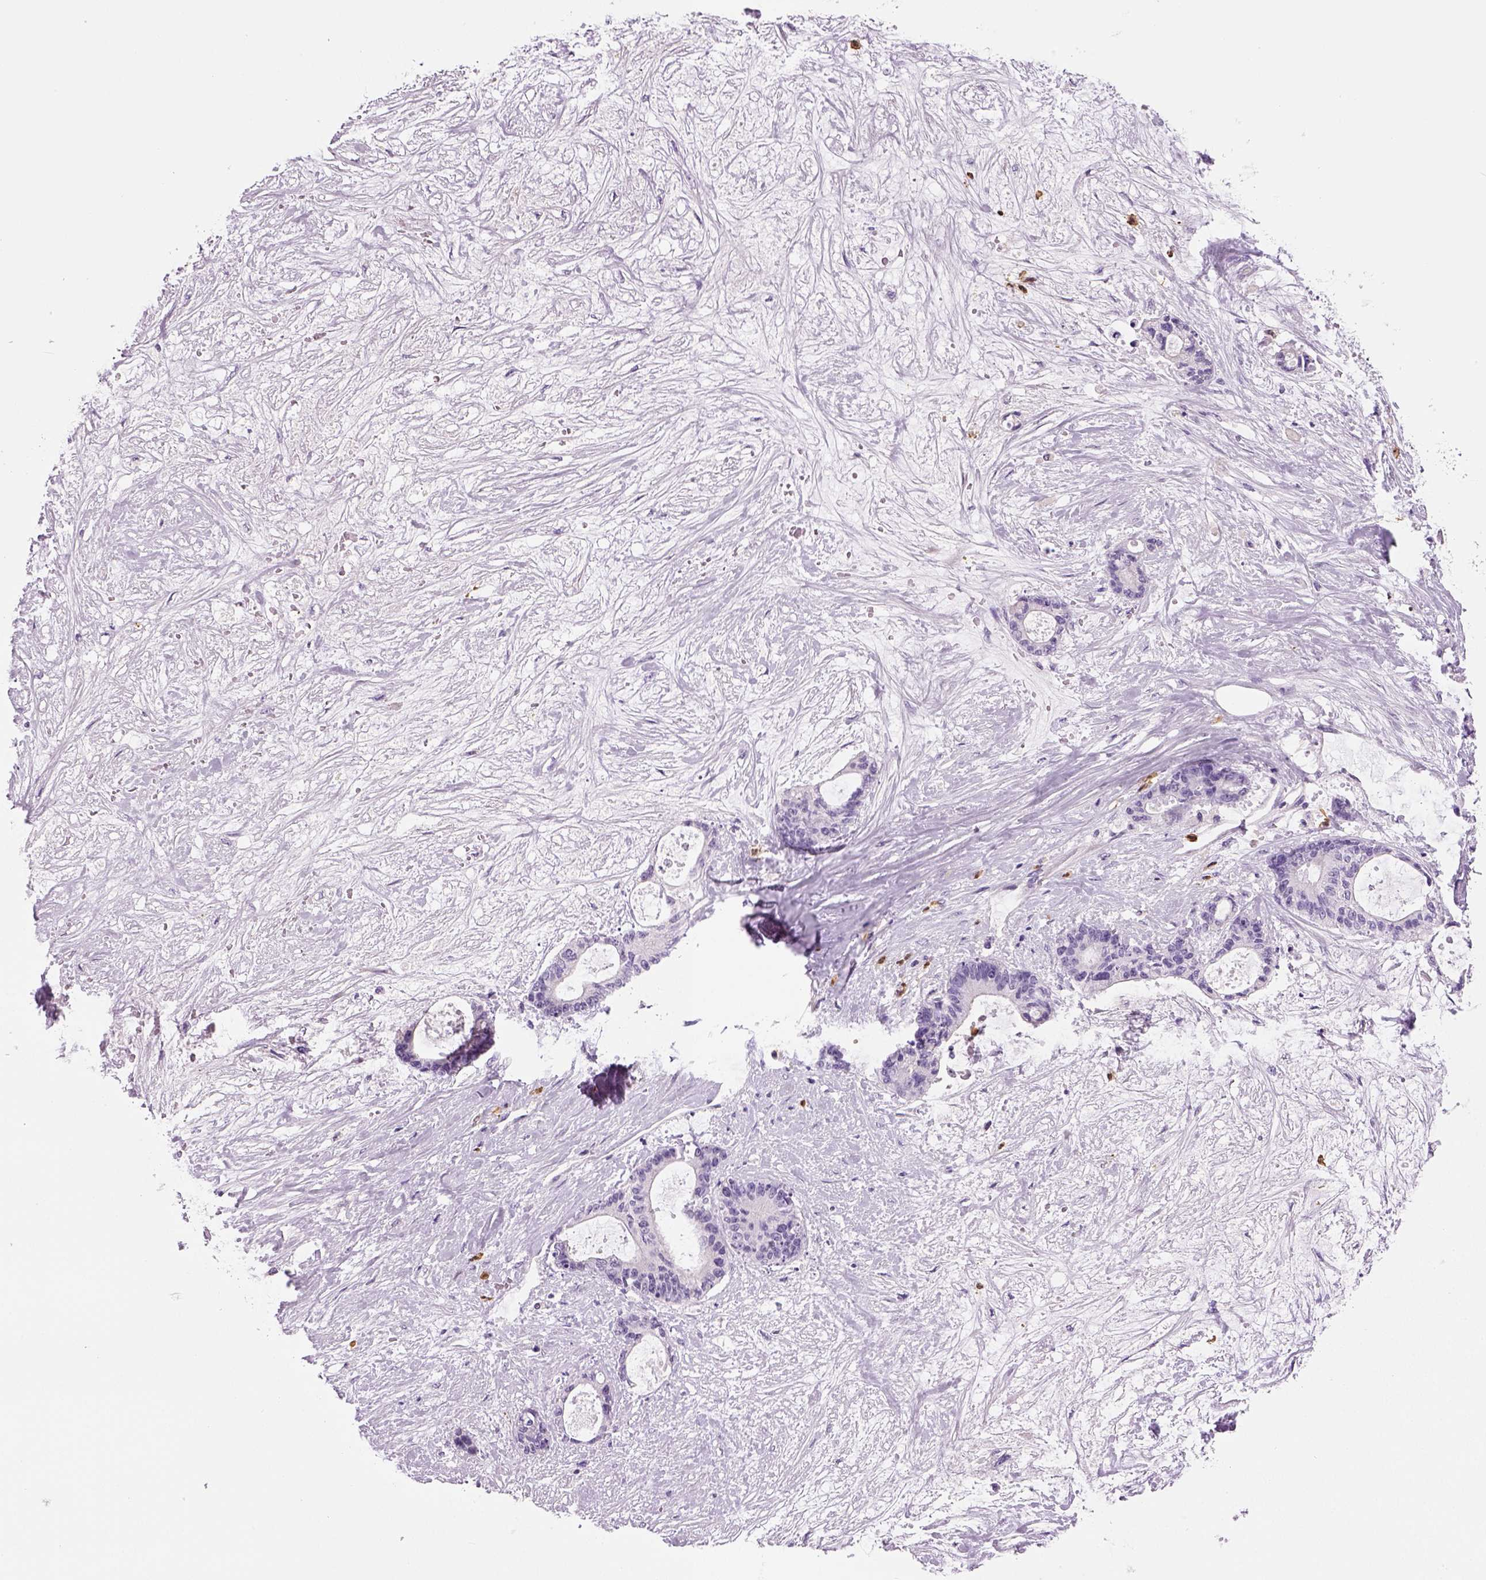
{"staining": {"intensity": "negative", "quantity": "none", "location": "none"}, "tissue": "liver cancer", "cell_type": "Tumor cells", "image_type": "cancer", "snomed": [{"axis": "morphology", "description": "Normal tissue, NOS"}, {"axis": "morphology", "description": "Cholangiocarcinoma"}, {"axis": "topography", "description": "Liver"}, {"axis": "topography", "description": "Peripheral nerve tissue"}], "caption": "Immunohistochemistry photomicrograph of cholangiocarcinoma (liver) stained for a protein (brown), which demonstrates no positivity in tumor cells.", "gene": "NECAB2", "patient": {"sex": "female", "age": 73}}